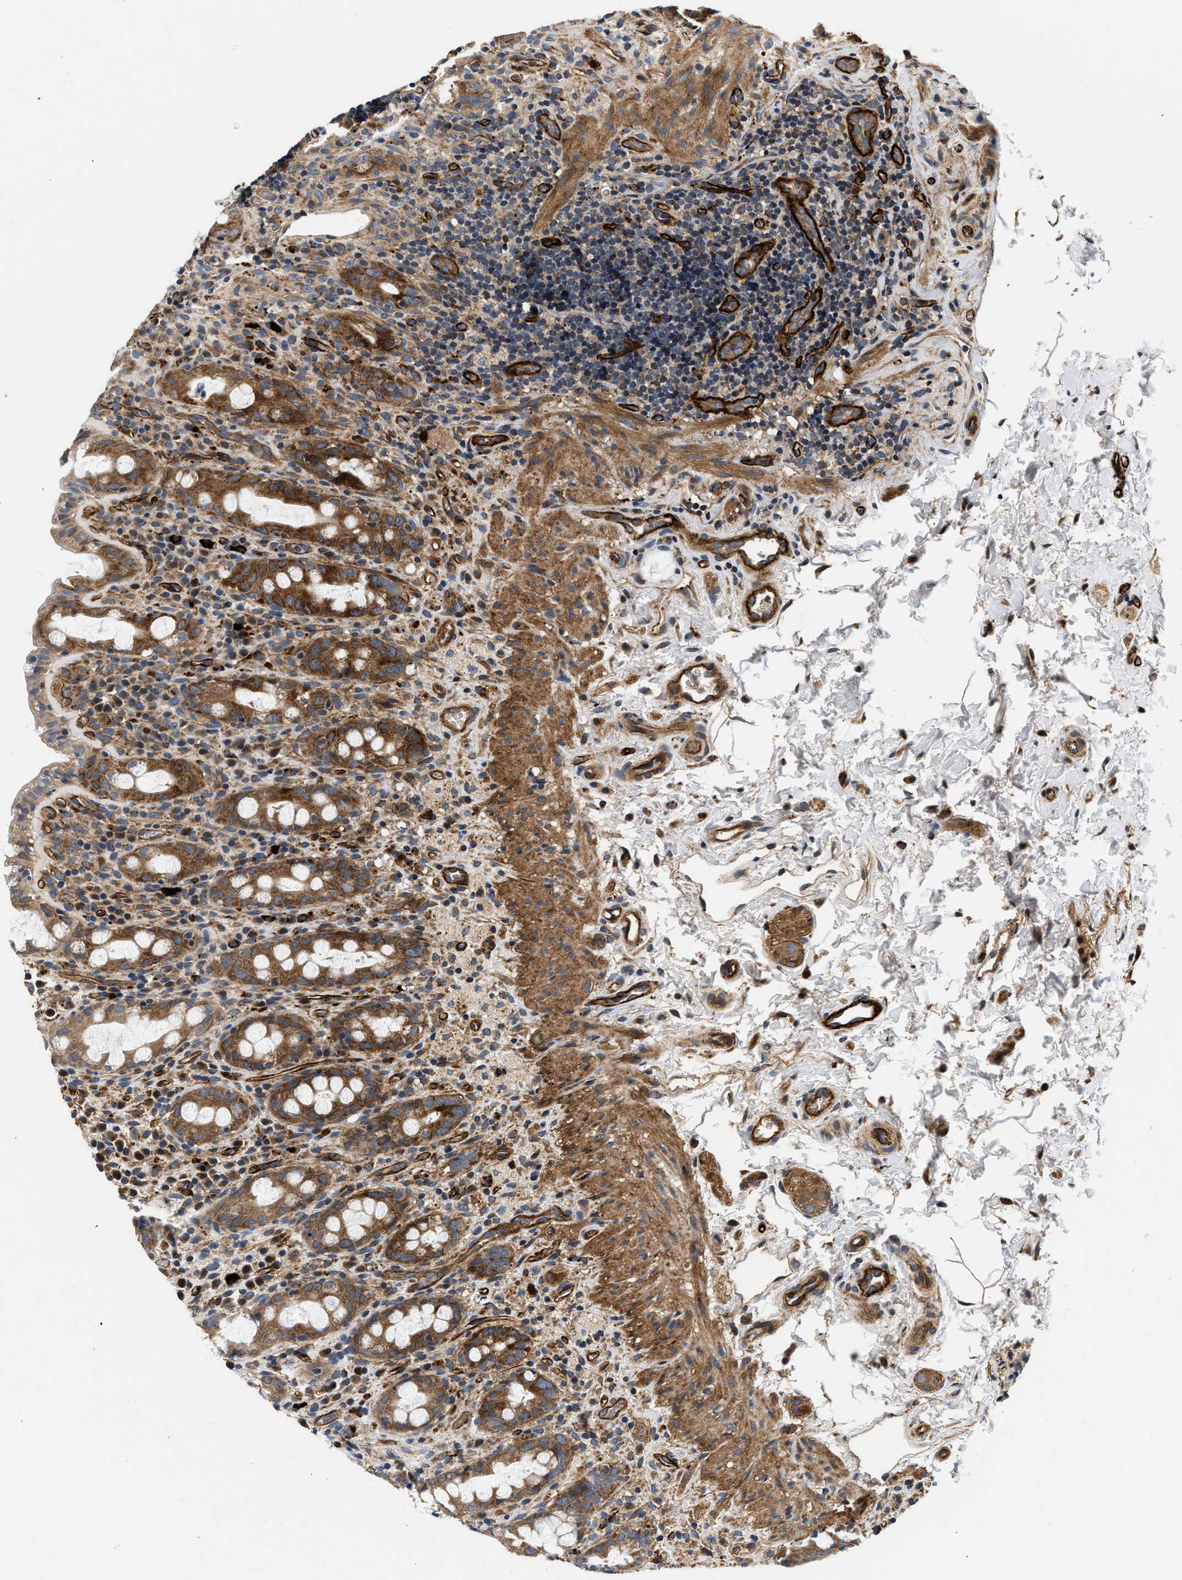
{"staining": {"intensity": "strong", "quantity": ">75%", "location": "cytoplasmic/membranous"}, "tissue": "rectum", "cell_type": "Glandular cells", "image_type": "normal", "snomed": [{"axis": "morphology", "description": "Normal tissue, NOS"}, {"axis": "topography", "description": "Rectum"}], "caption": "A brown stain shows strong cytoplasmic/membranous expression of a protein in glandular cells of normal human rectum. (DAB IHC with brightfield microscopy, high magnification).", "gene": "NME6", "patient": {"sex": "male", "age": 44}}